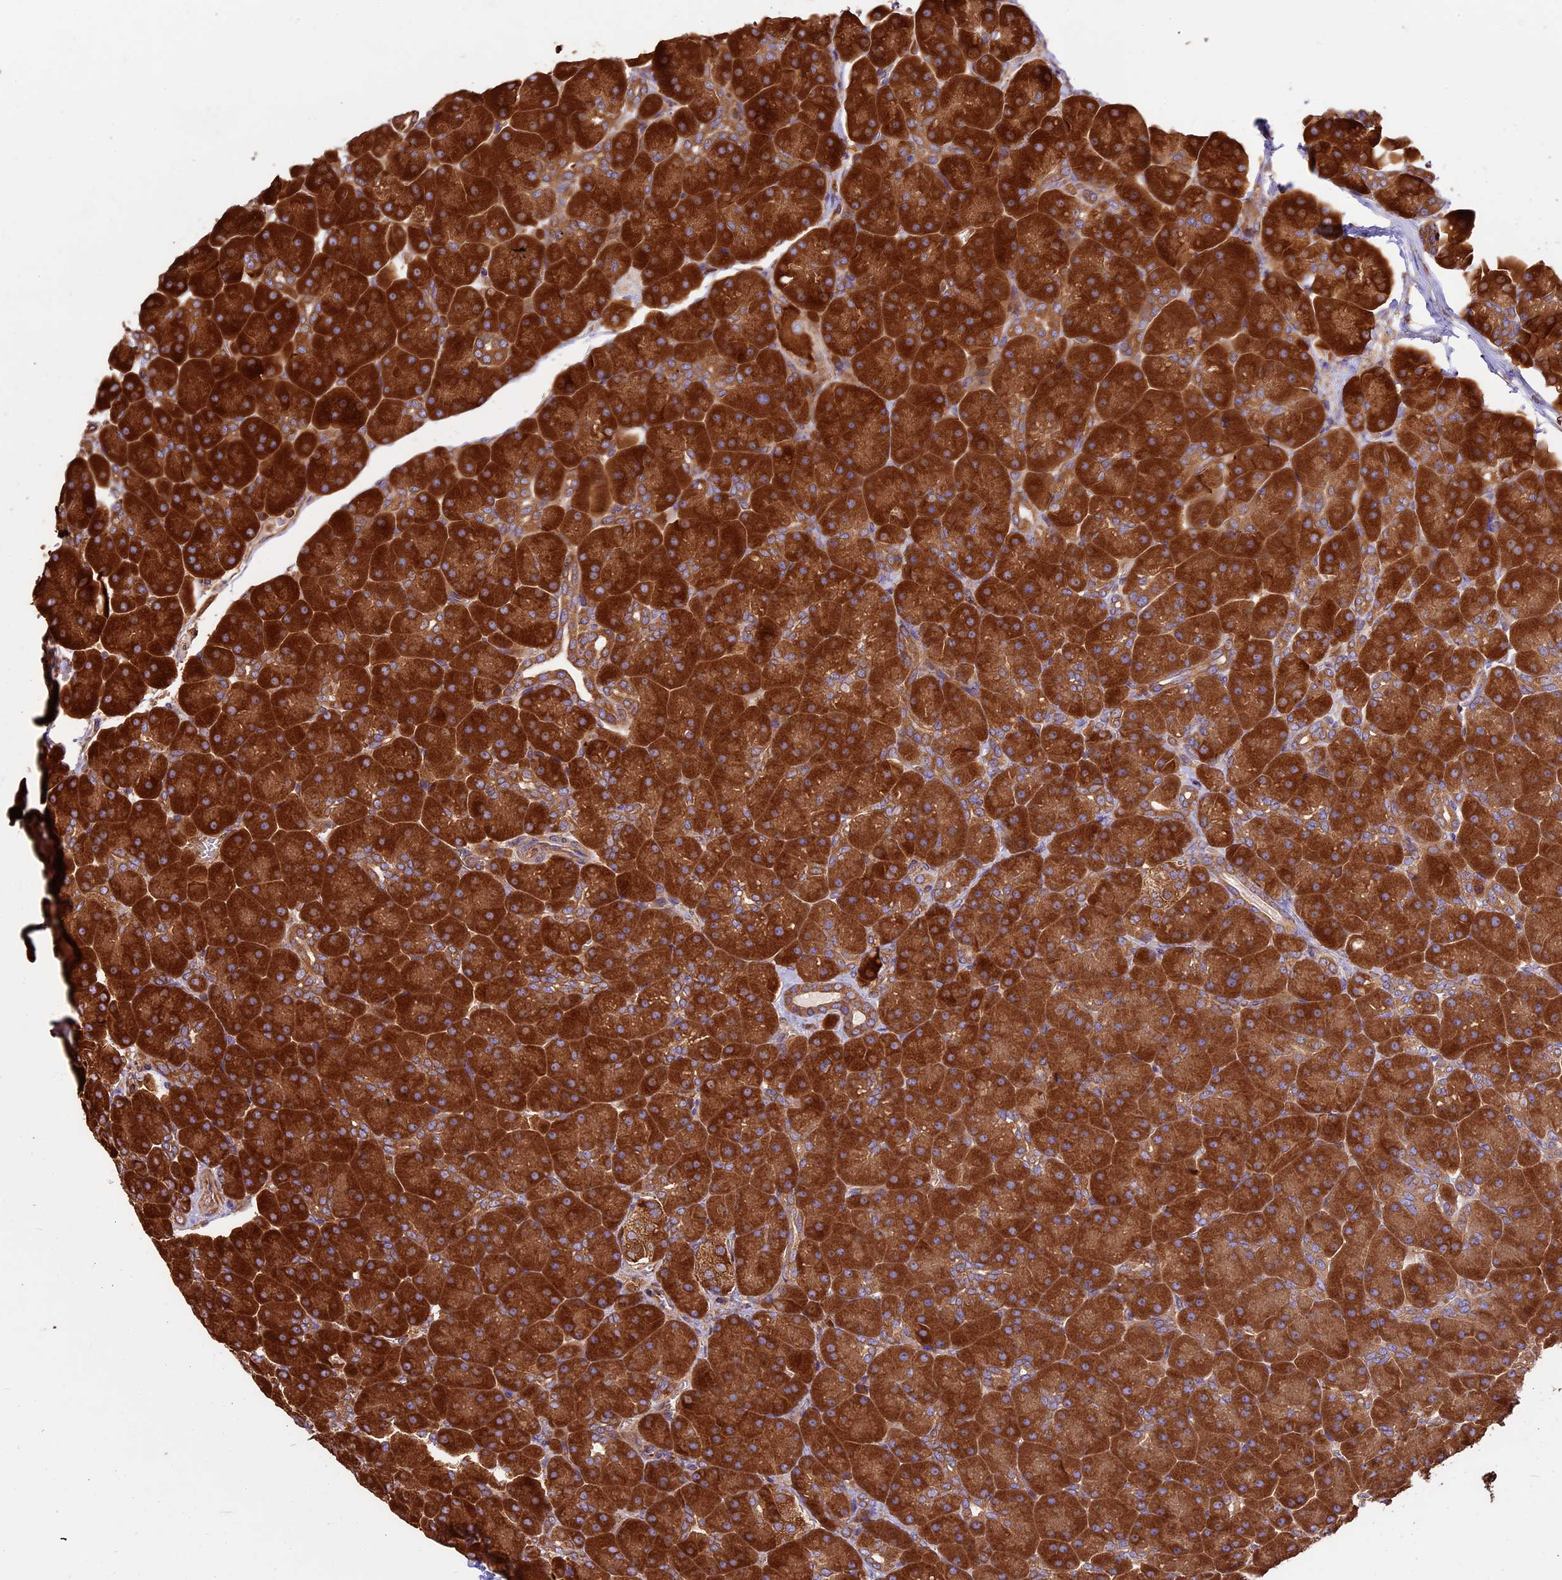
{"staining": {"intensity": "strong", "quantity": ">75%", "location": "cytoplasmic/membranous"}, "tissue": "pancreas", "cell_type": "Exocrine glandular cells", "image_type": "normal", "snomed": [{"axis": "morphology", "description": "Normal tissue, NOS"}, {"axis": "topography", "description": "Pancreas"}], "caption": "An IHC image of normal tissue is shown. Protein staining in brown labels strong cytoplasmic/membranous positivity in pancreas within exocrine glandular cells. (DAB (3,3'-diaminobenzidine) = brown stain, brightfield microscopy at high magnification).", "gene": "KARS1", "patient": {"sex": "male", "age": 66}}